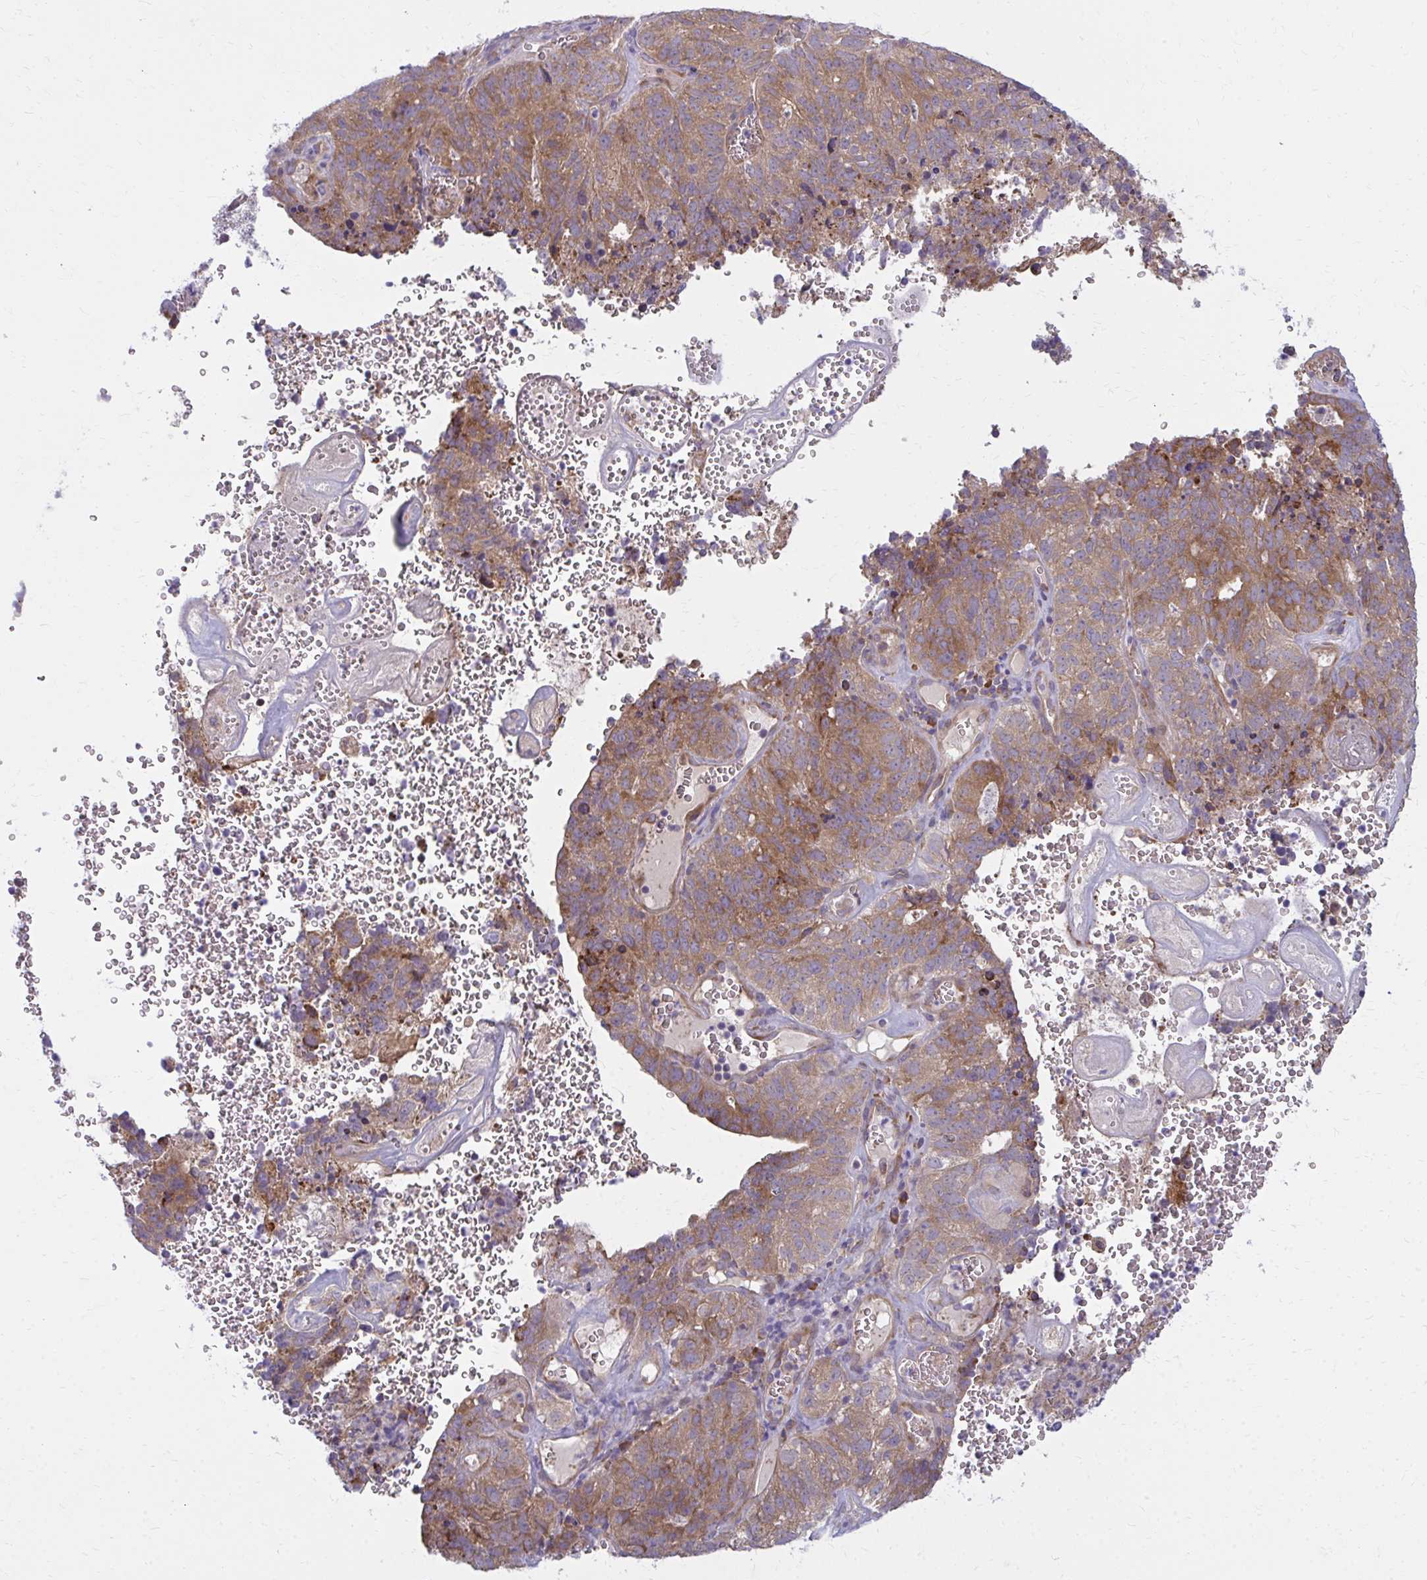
{"staining": {"intensity": "moderate", "quantity": ">75%", "location": "cytoplasmic/membranous"}, "tissue": "cervical cancer", "cell_type": "Tumor cells", "image_type": "cancer", "snomed": [{"axis": "morphology", "description": "Adenocarcinoma, NOS"}, {"axis": "topography", "description": "Cervix"}], "caption": "Immunohistochemistry of cervical adenocarcinoma reveals medium levels of moderate cytoplasmic/membranous expression in approximately >75% of tumor cells.", "gene": "CEMP1", "patient": {"sex": "female", "age": 38}}